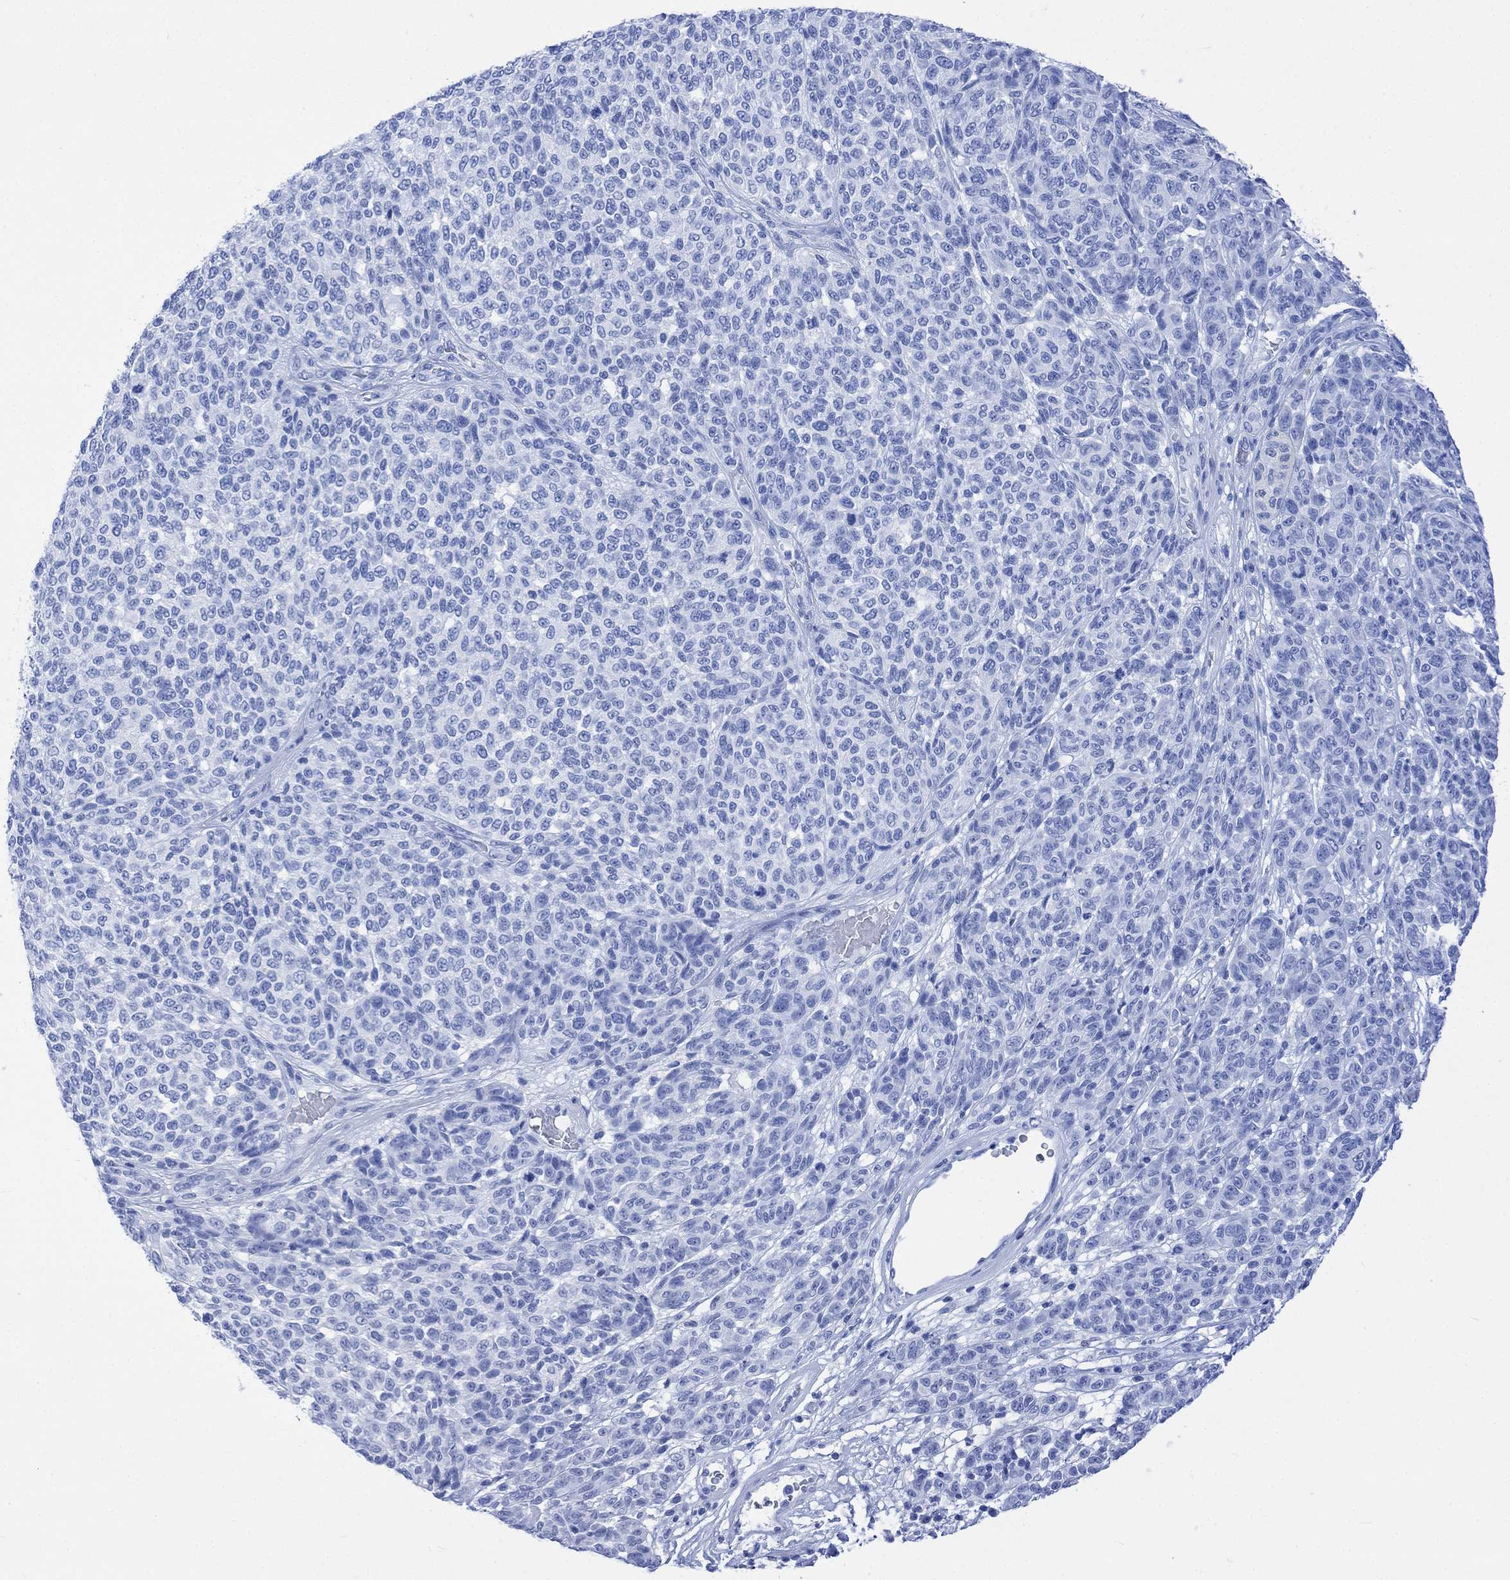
{"staining": {"intensity": "negative", "quantity": "none", "location": "none"}, "tissue": "melanoma", "cell_type": "Tumor cells", "image_type": "cancer", "snomed": [{"axis": "morphology", "description": "Malignant melanoma, NOS"}, {"axis": "topography", "description": "Skin"}], "caption": "Photomicrograph shows no significant protein expression in tumor cells of melanoma.", "gene": "CELF4", "patient": {"sex": "male", "age": 59}}